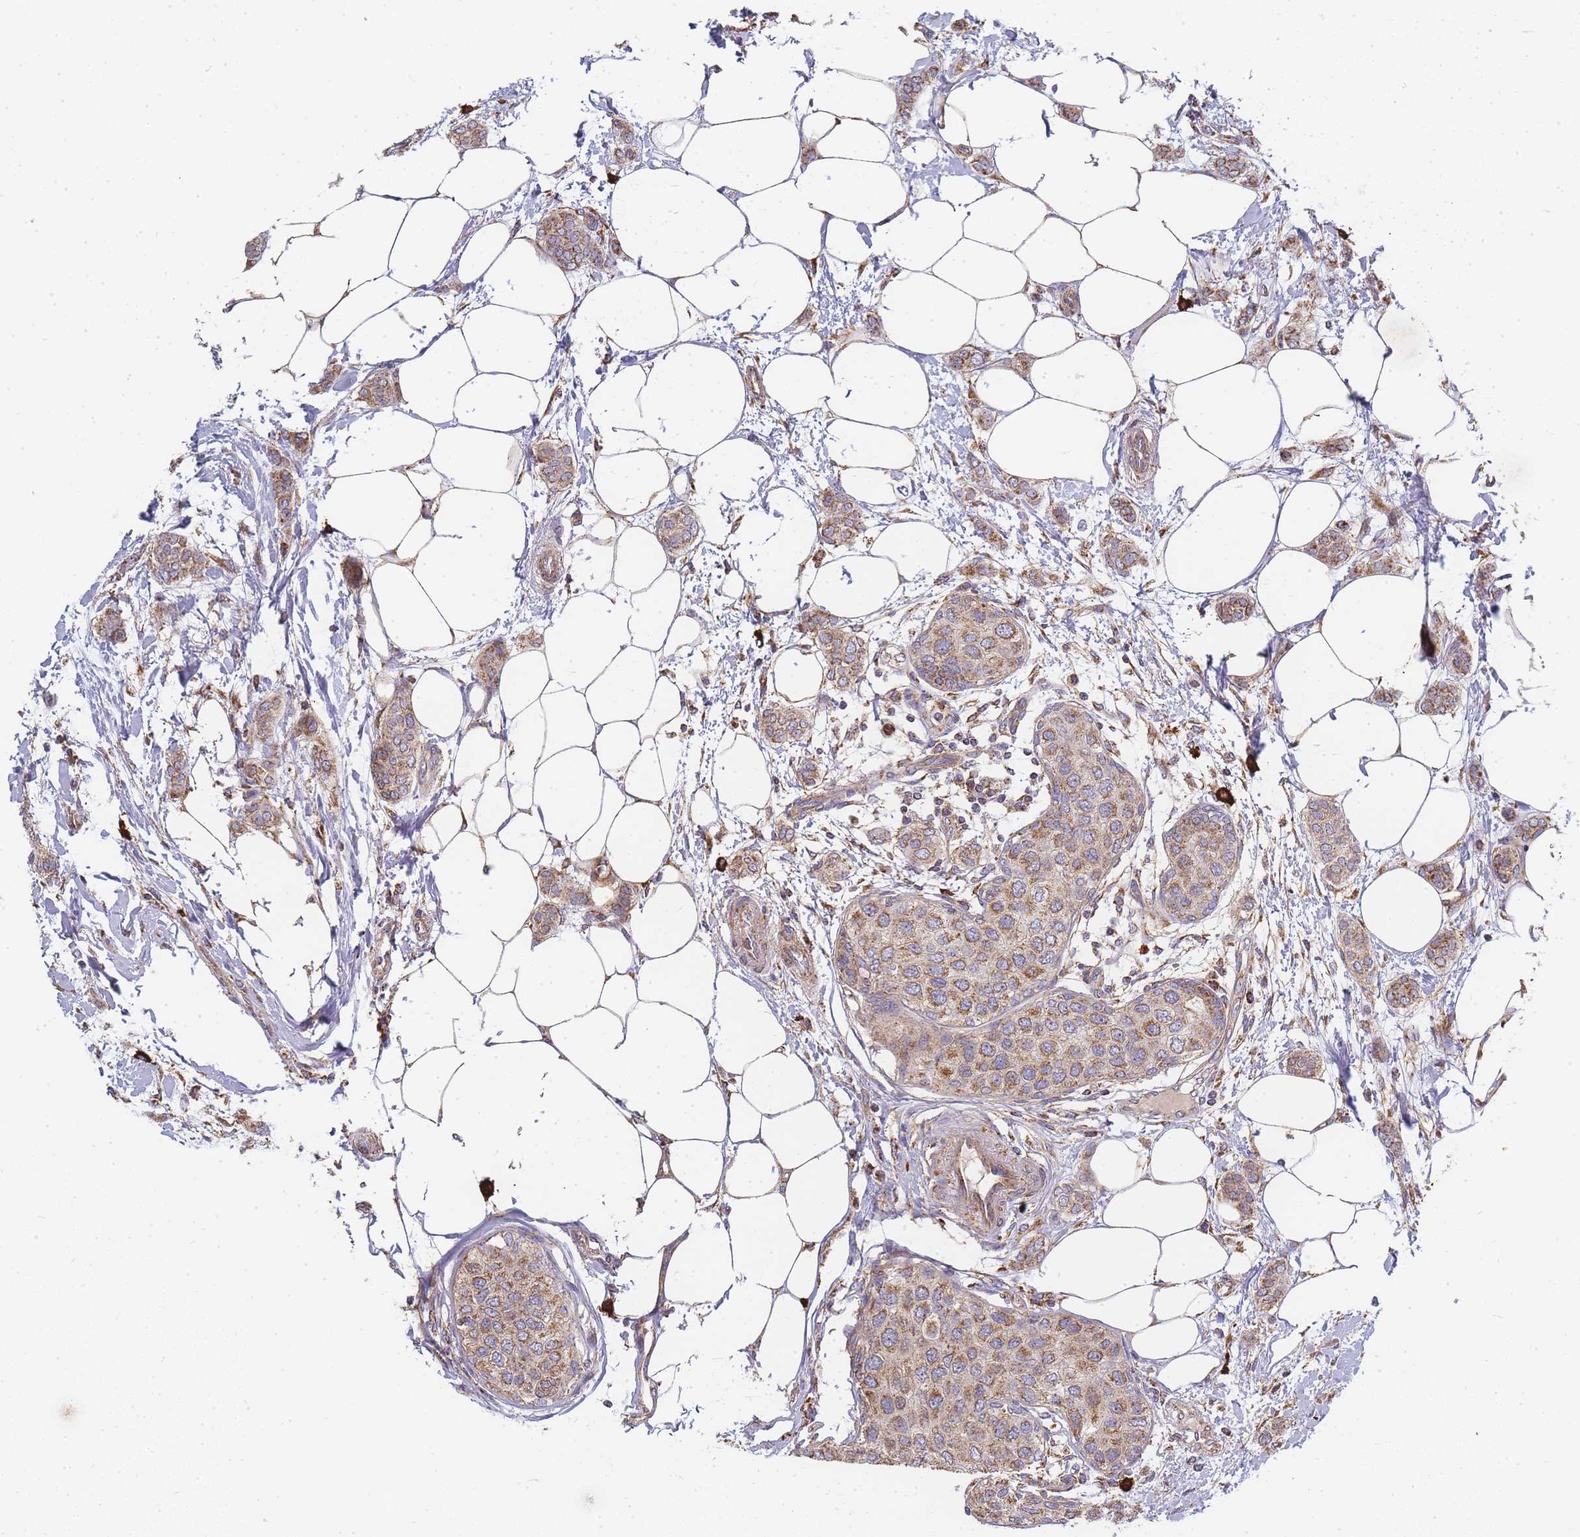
{"staining": {"intensity": "moderate", "quantity": ">75%", "location": "cytoplasmic/membranous"}, "tissue": "breast cancer", "cell_type": "Tumor cells", "image_type": "cancer", "snomed": [{"axis": "morphology", "description": "Duct carcinoma"}, {"axis": "topography", "description": "Breast"}], "caption": "Immunohistochemistry histopathology image of neoplastic tissue: breast cancer (intraductal carcinoma) stained using IHC shows medium levels of moderate protein expression localized specifically in the cytoplasmic/membranous of tumor cells, appearing as a cytoplasmic/membranous brown color.", "gene": "ADCY9", "patient": {"sex": "female", "age": 72}}